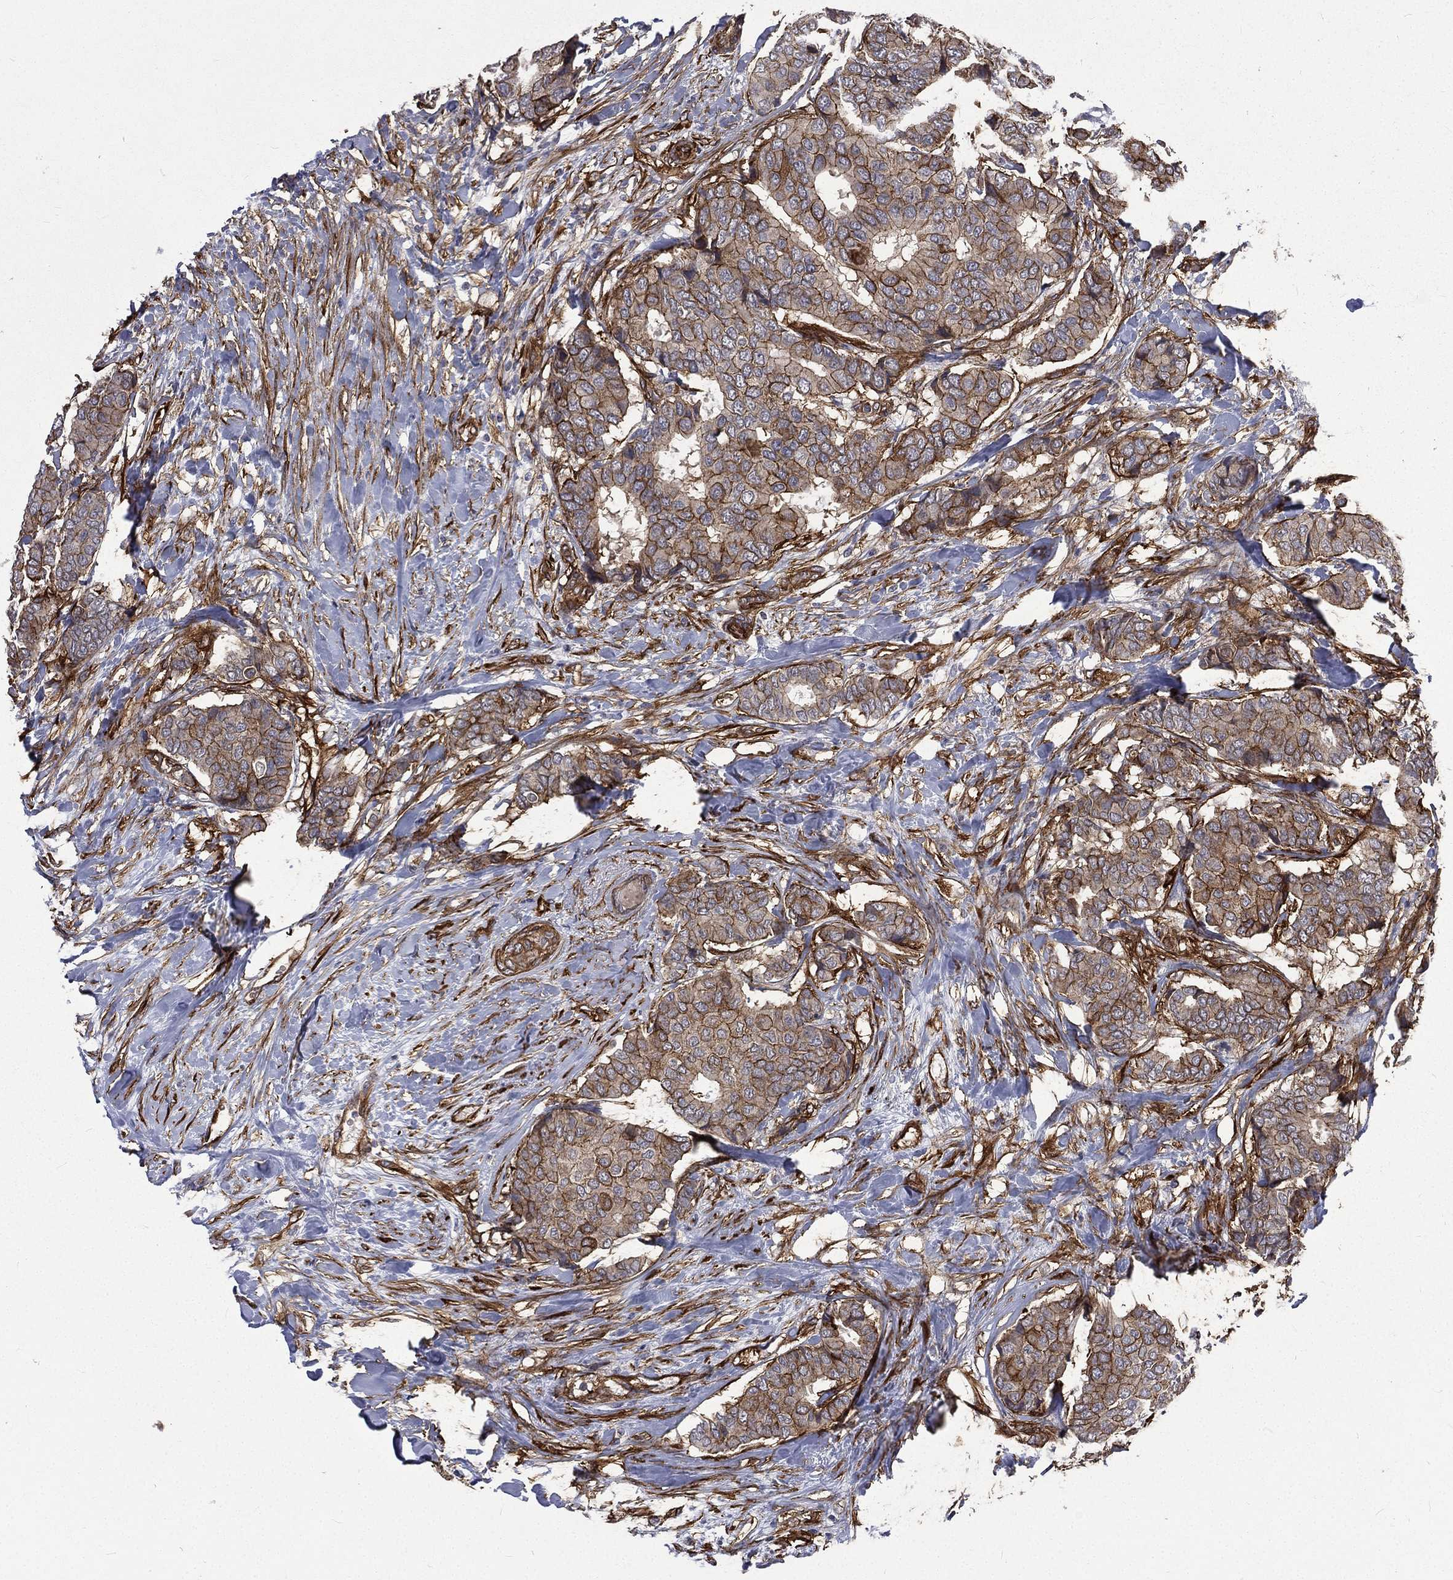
{"staining": {"intensity": "moderate", "quantity": ">75%", "location": "cytoplasmic/membranous"}, "tissue": "breast cancer", "cell_type": "Tumor cells", "image_type": "cancer", "snomed": [{"axis": "morphology", "description": "Duct carcinoma"}, {"axis": "topography", "description": "Breast"}], "caption": "Immunohistochemistry (IHC) image of human breast cancer stained for a protein (brown), which demonstrates medium levels of moderate cytoplasmic/membranous positivity in approximately >75% of tumor cells.", "gene": "PPFIBP1", "patient": {"sex": "female", "age": 75}}